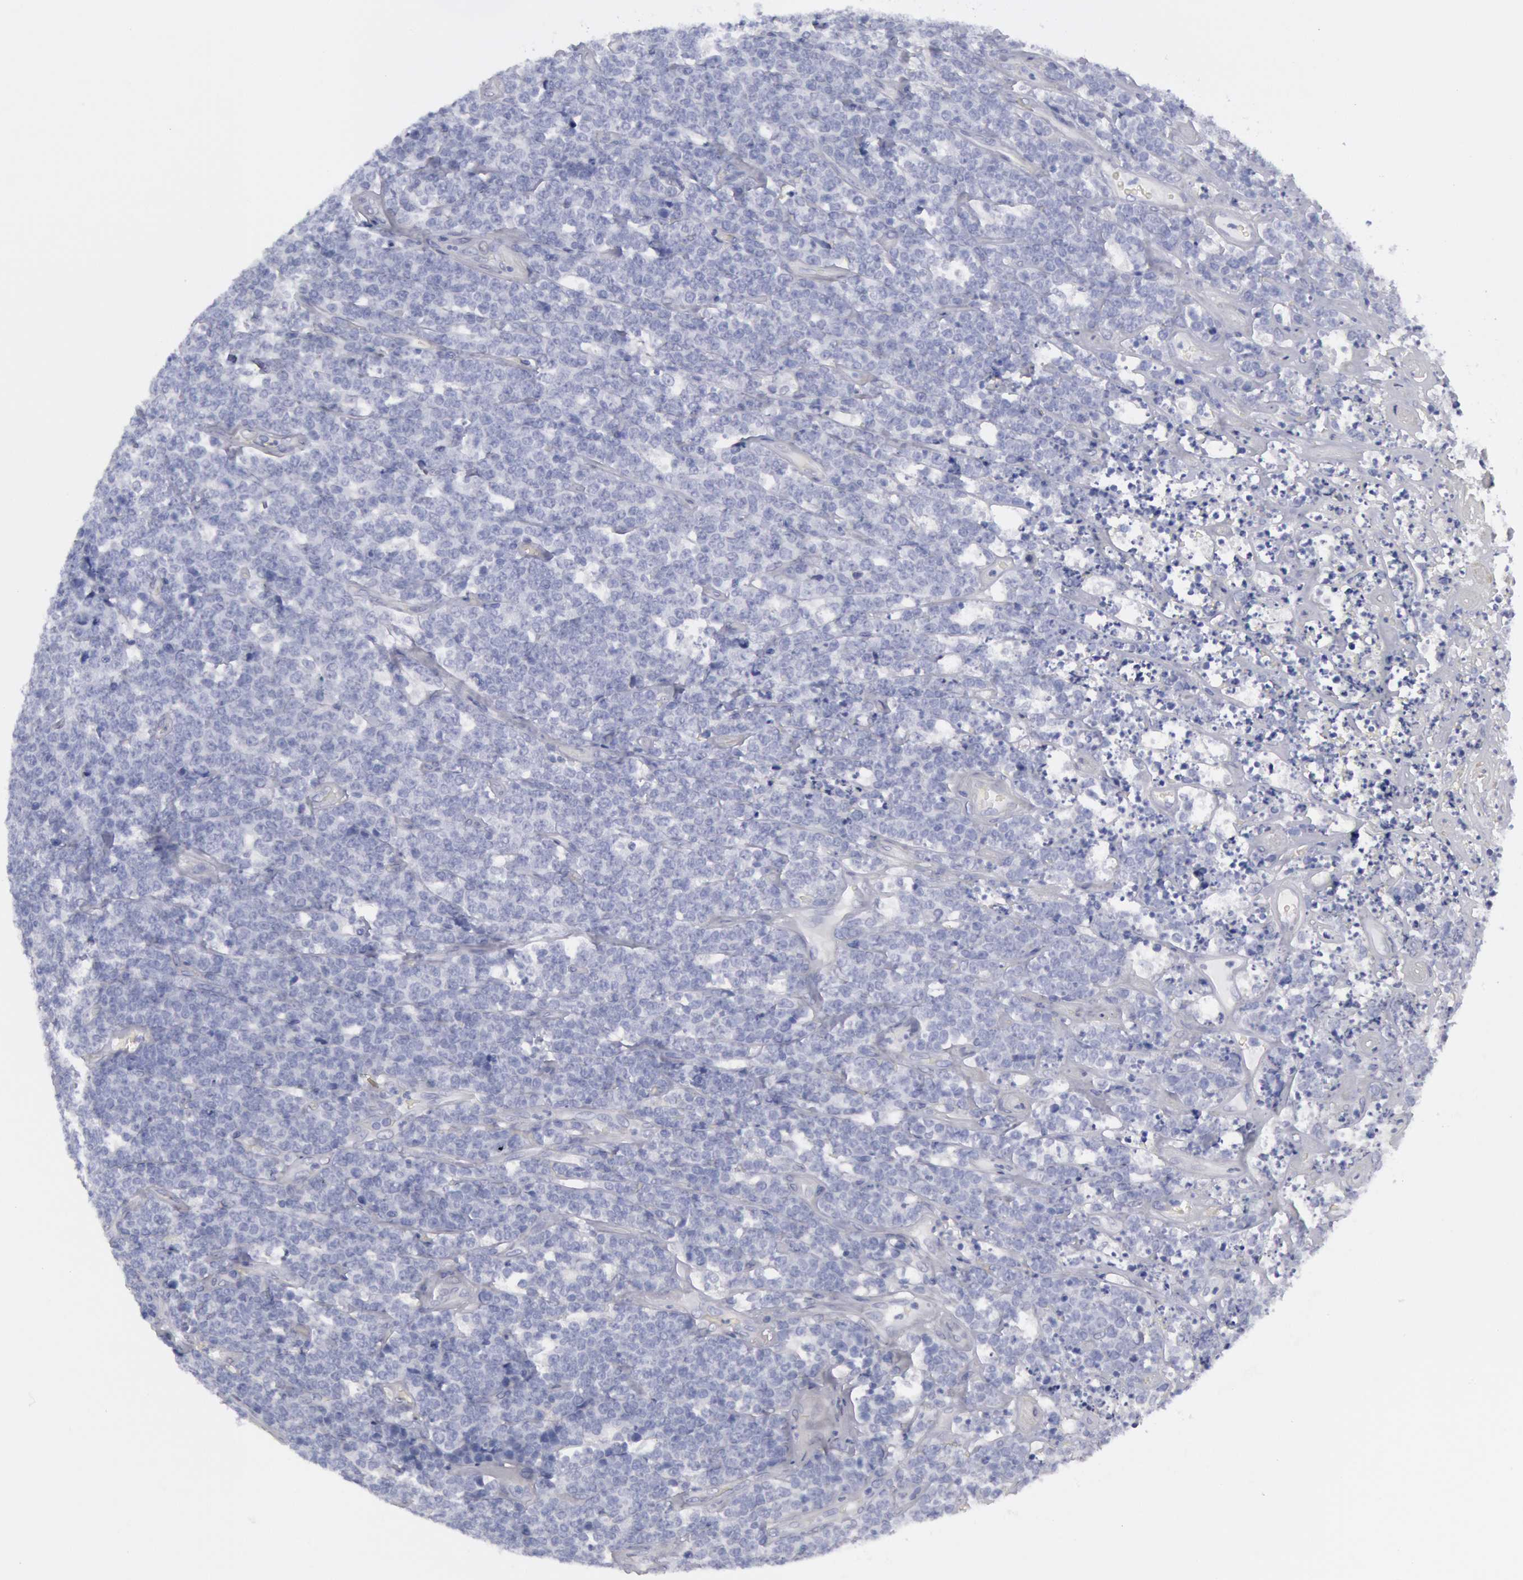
{"staining": {"intensity": "negative", "quantity": "none", "location": "none"}, "tissue": "lymphoma", "cell_type": "Tumor cells", "image_type": "cancer", "snomed": [{"axis": "morphology", "description": "Malignant lymphoma, non-Hodgkin's type, High grade"}, {"axis": "topography", "description": "Small intestine"}, {"axis": "topography", "description": "Colon"}], "caption": "A photomicrograph of human lymphoma is negative for staining in tumor cells.", "gene": "FHL1", "patient": {"sex": "male", "age": 8}}